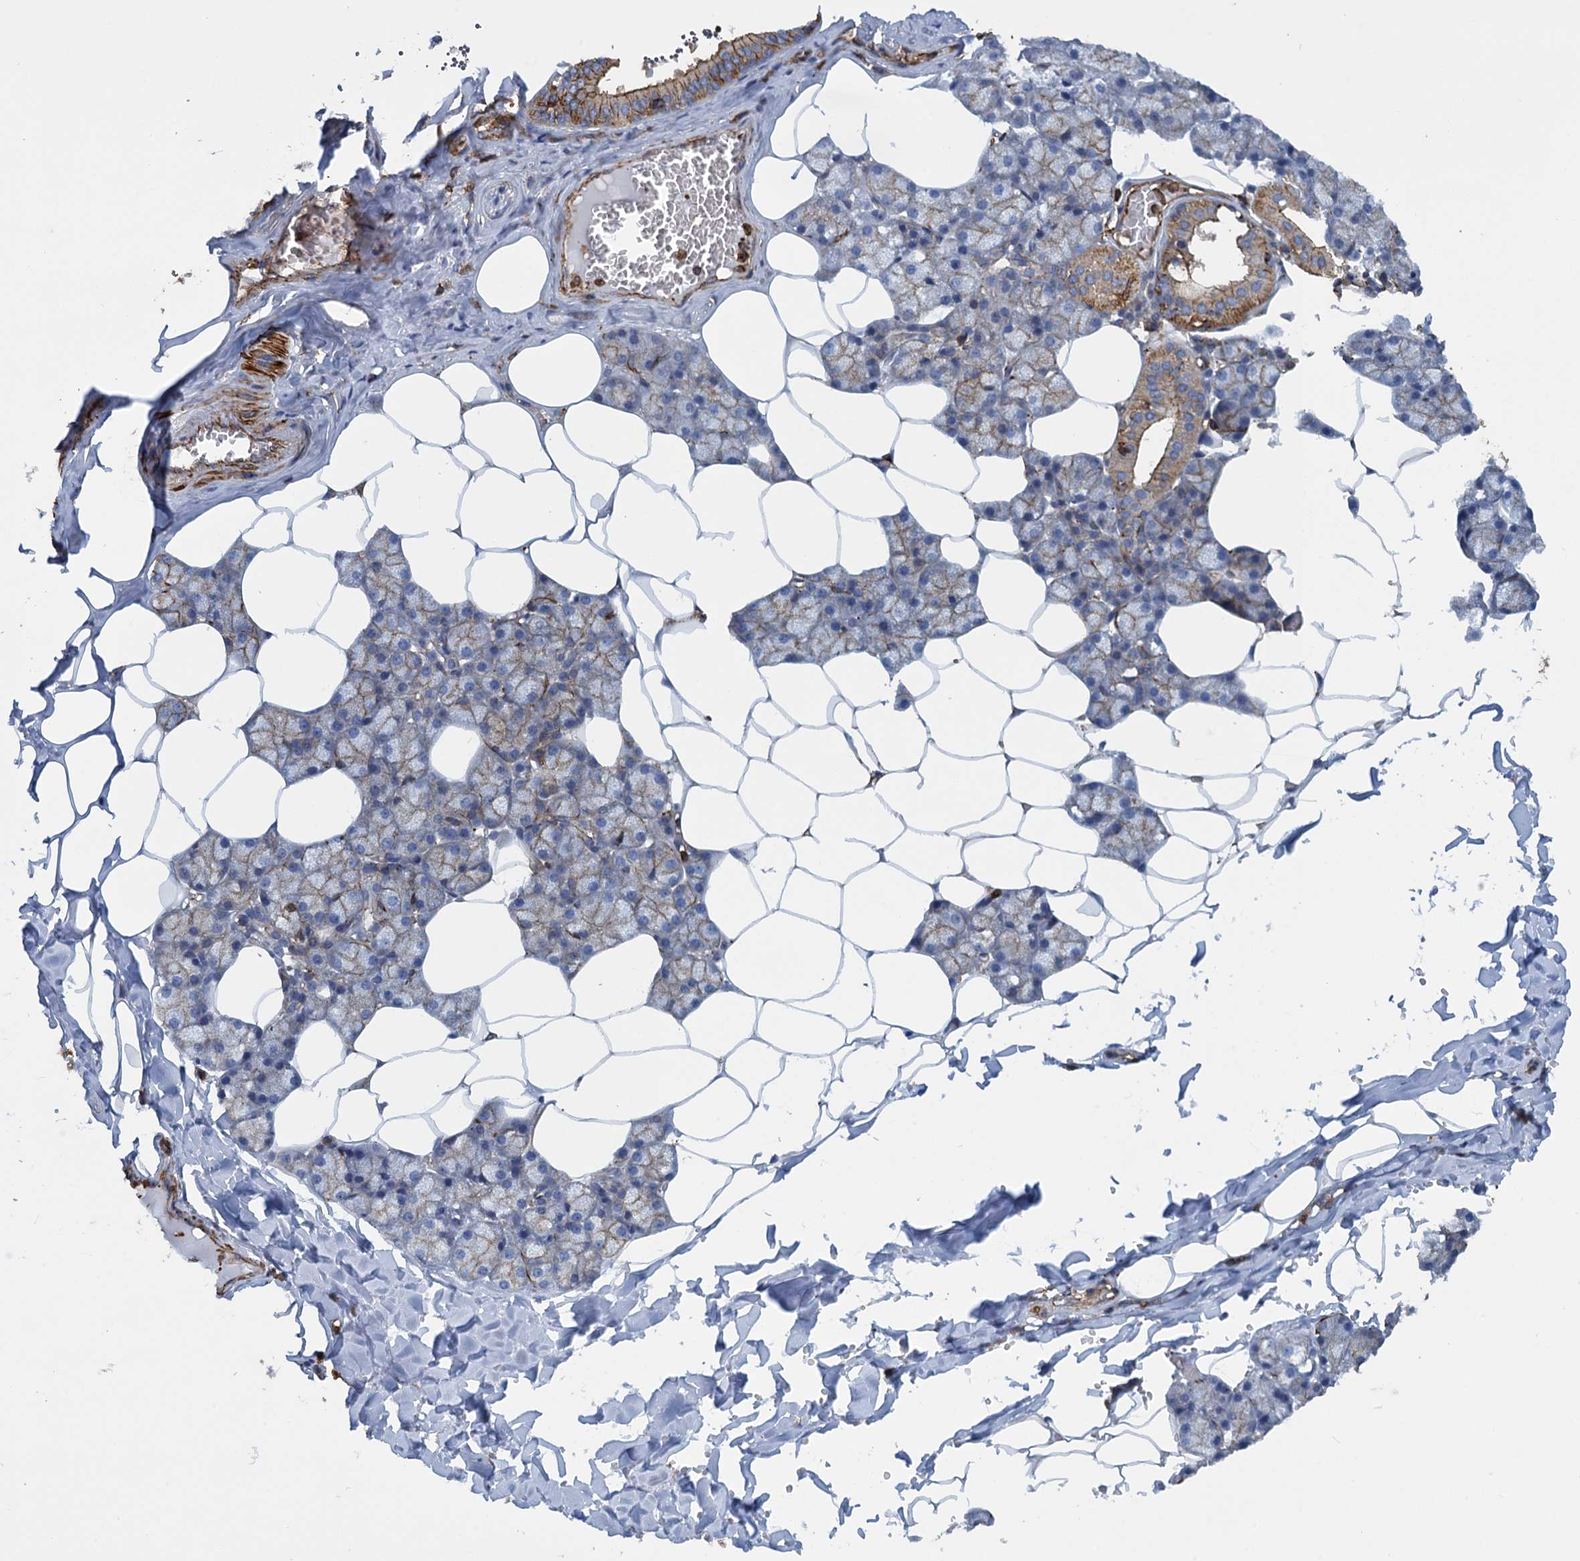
{"staining": {"intensity": "moderate", "quantity": "25%-75%", "location": "cytoplasmic/membranous"}, "tissue": "salivary gland", "cell_type": "Glandular cells", "image_type": "normal", "snomed": [{"axis": "morphology", "description": "Normal tissue, NOS"}, {"axis": "topography", "description": "Salivary gland"}], "caption": "A histopathology image of human salivary gland stained for a protein reveals moderate cytoplasmic/membranous brown staining in glandular cells.", "gene": "PROSER2", "patient": {"sex": "male", "age": 62}}